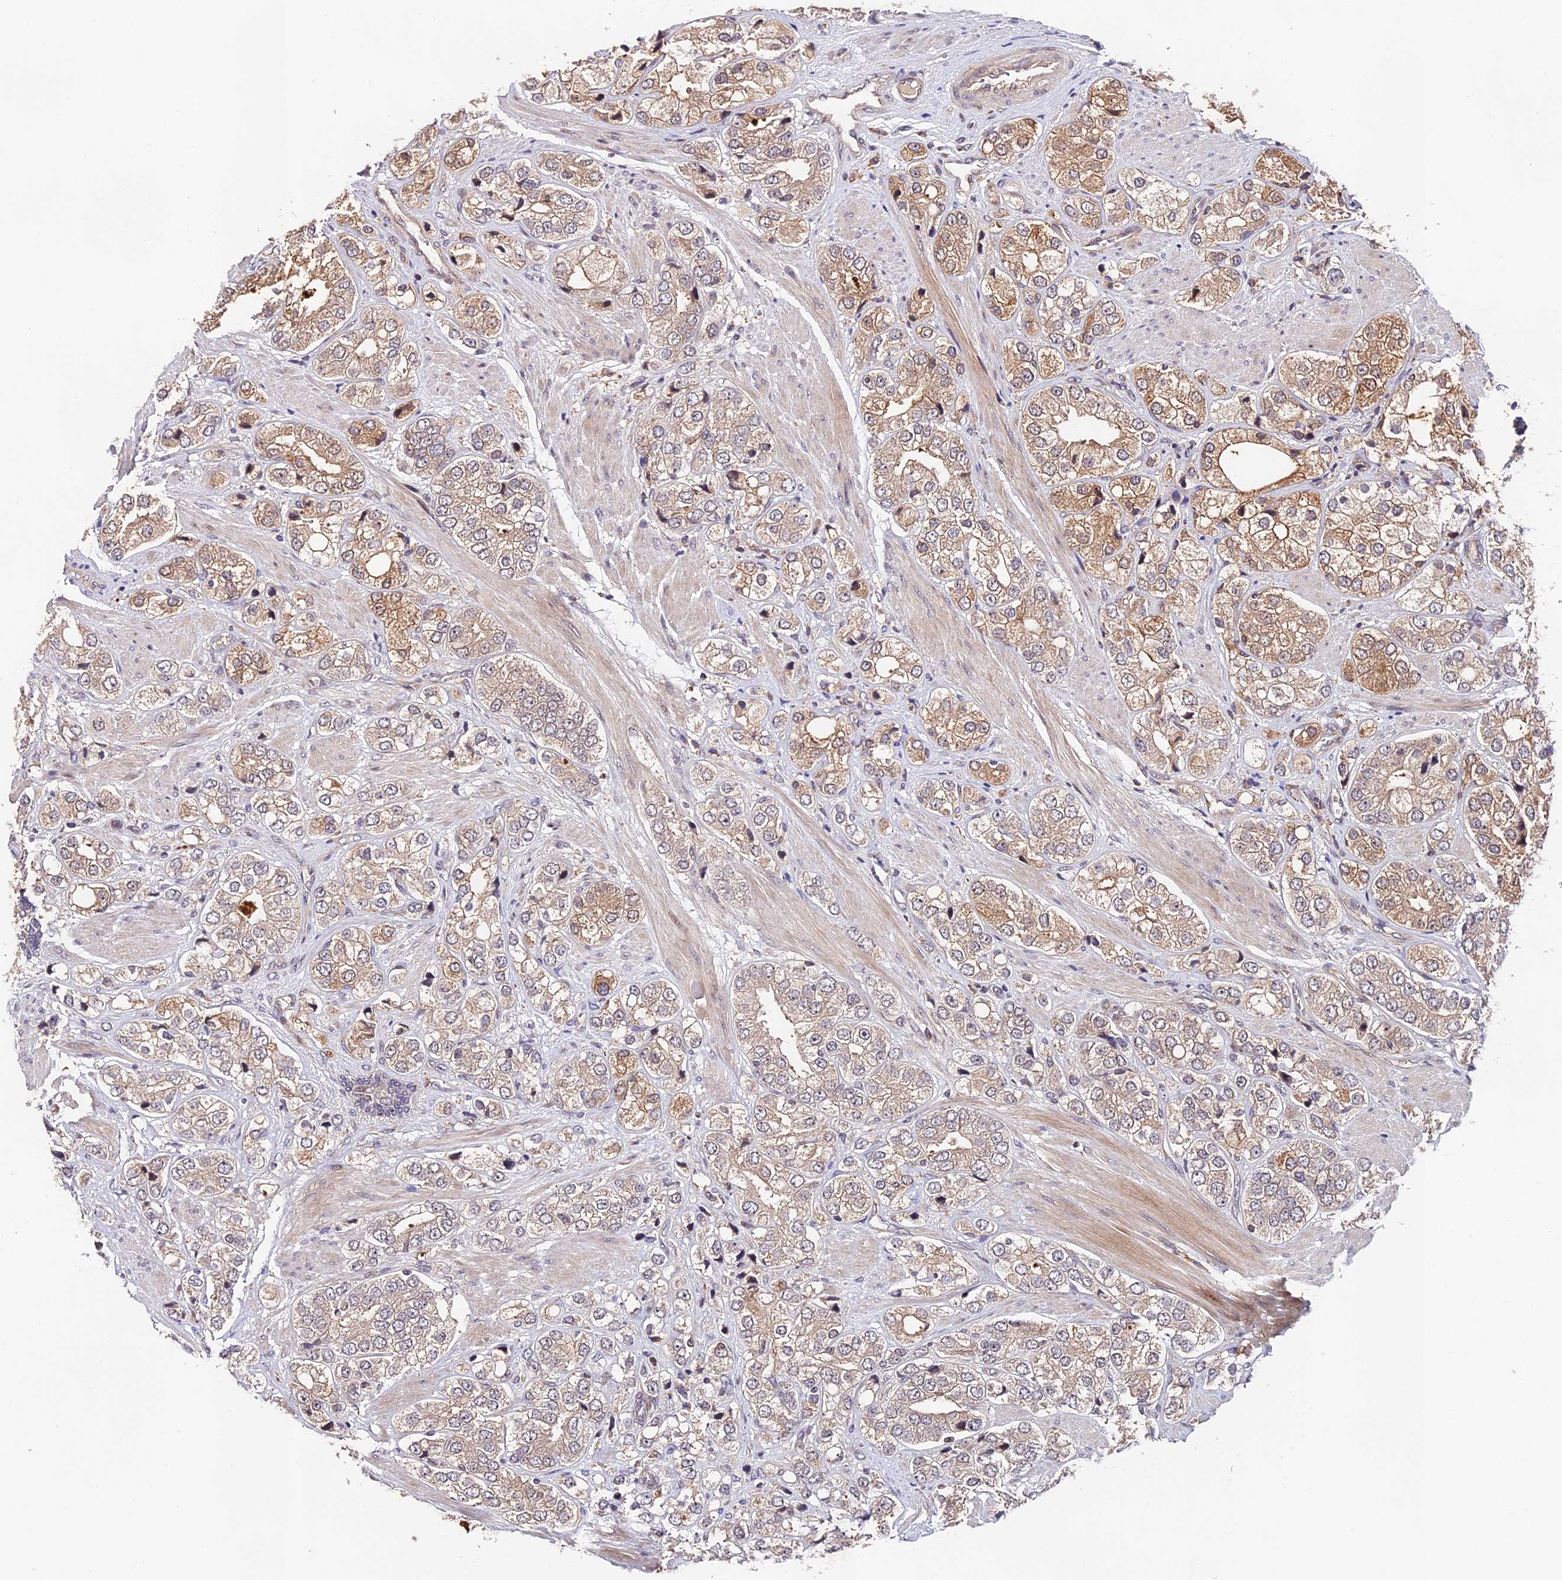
{"staining": {"intensity": "moderate", "quantity": "<25%", "location": "cytoplasmic/membranous"}, "tissue": "prostate cancer", "cell_type": "Tumor cells", "image_type": "cancer", "snomed": [{"axis": "morphology", "description": "Adenocarcinoma, High grade"}, {"axis": "topography", "description": "Prostate"}], "caption": "Immunohistochemistry of prostate cancer (high-grade adenocarcinoma) shows low levels of moderate cytoplasmic/membranous expression in approximately <25% of tumor cells.", "gene": "CACNA1H", "patient": {"sex": "male", "age": 50}}